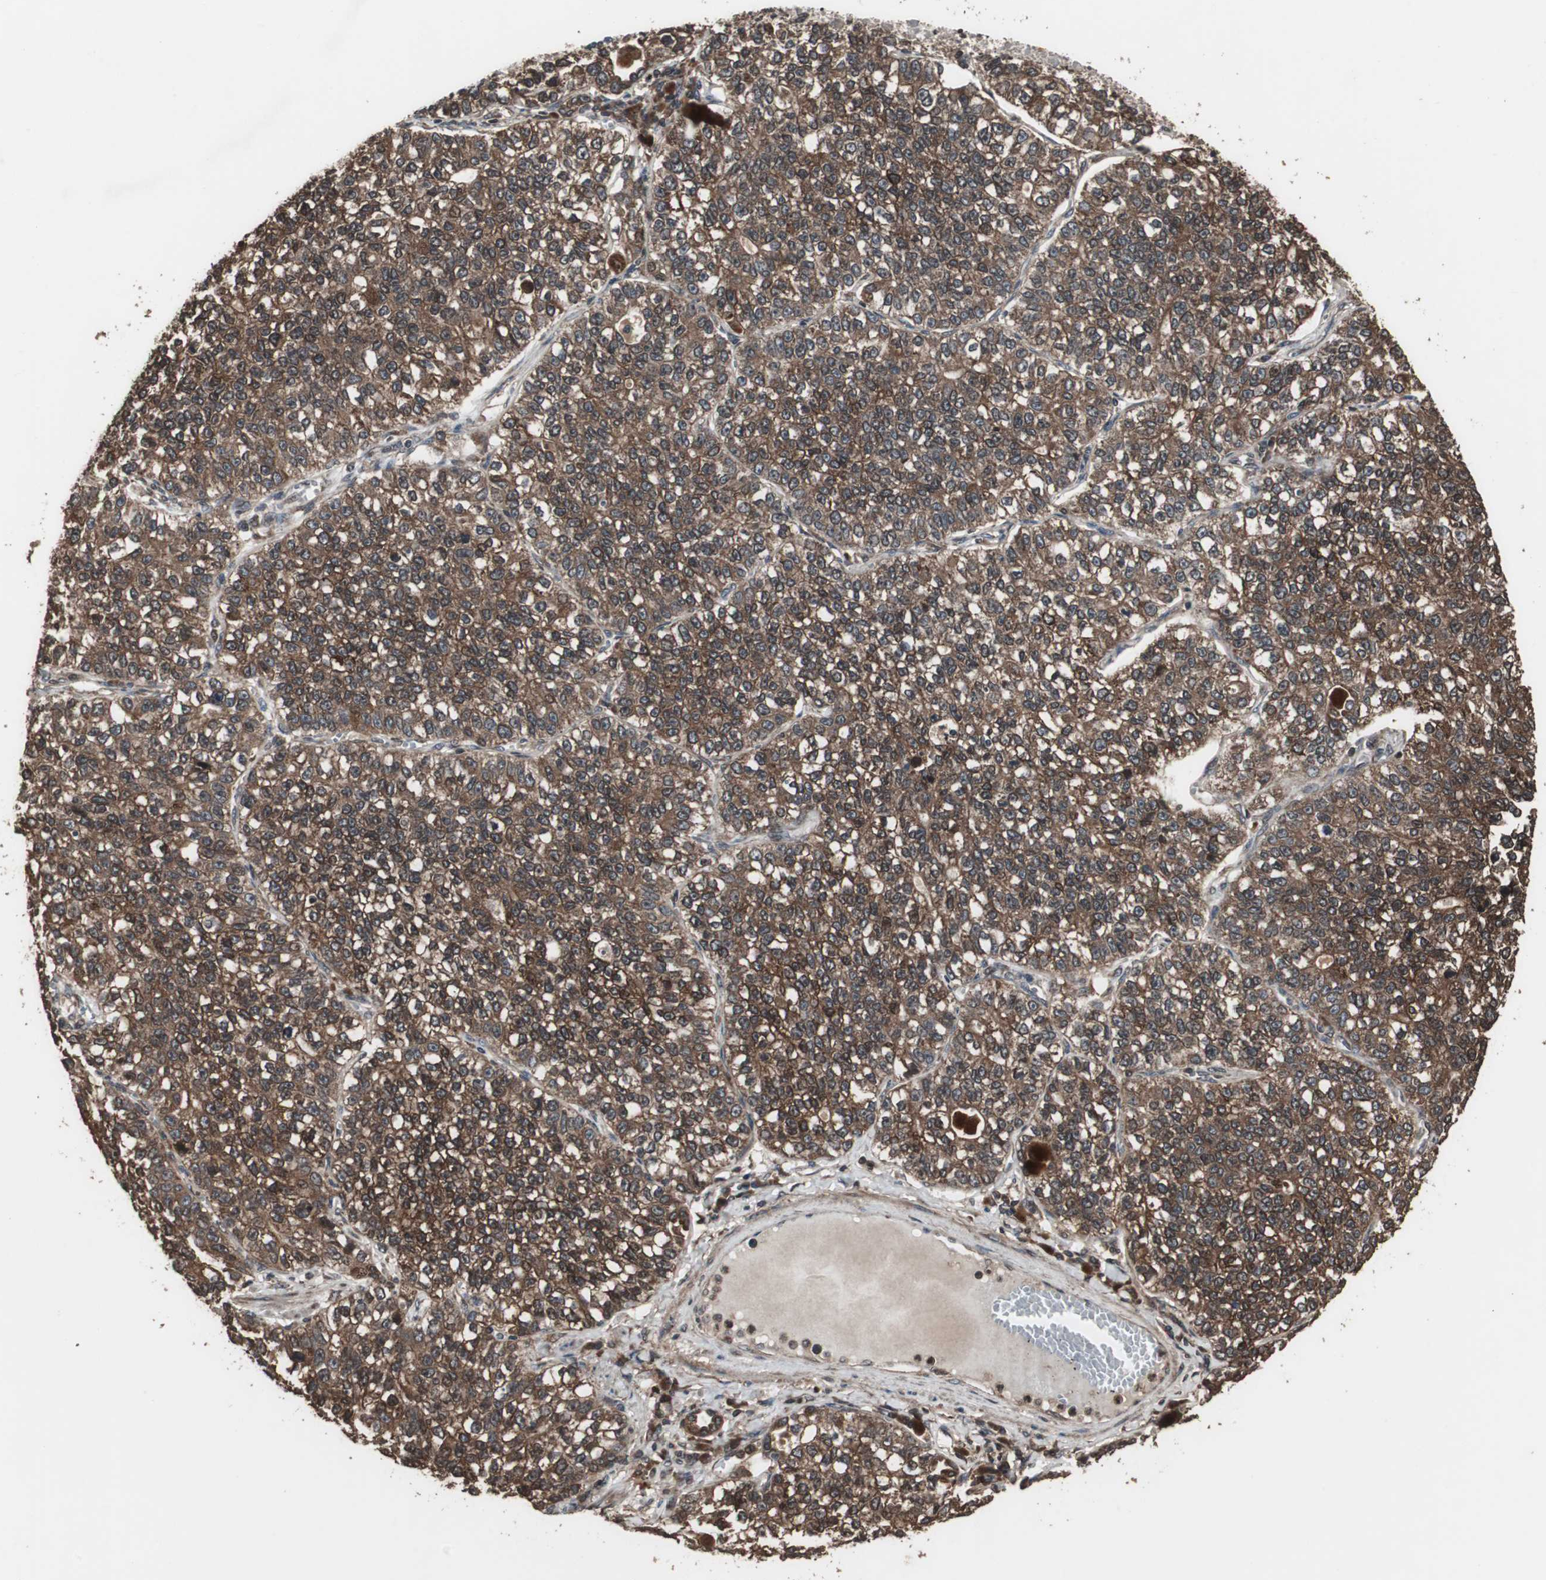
{"staining": {"intensity": "strong", "quantity": ">75%", "location": "cytoplasmic/membranous"}, "tissue": "lung cancer", "cell_type": "Tumor cells", "image_type": "cancer", "snomed": [{"axis": "morphology", "description": "Adenocarcinoma, NOS"}, {"axis": "topography", "description": "Lung"}], "caption": "Strong cytoplasmic/membranous expression is seen in approximately >75% of tumor cells in lung cancer (adenocarcinoma).", "gene": "LAMTOR5", "patient": {"sex": "male", "age": 49}}